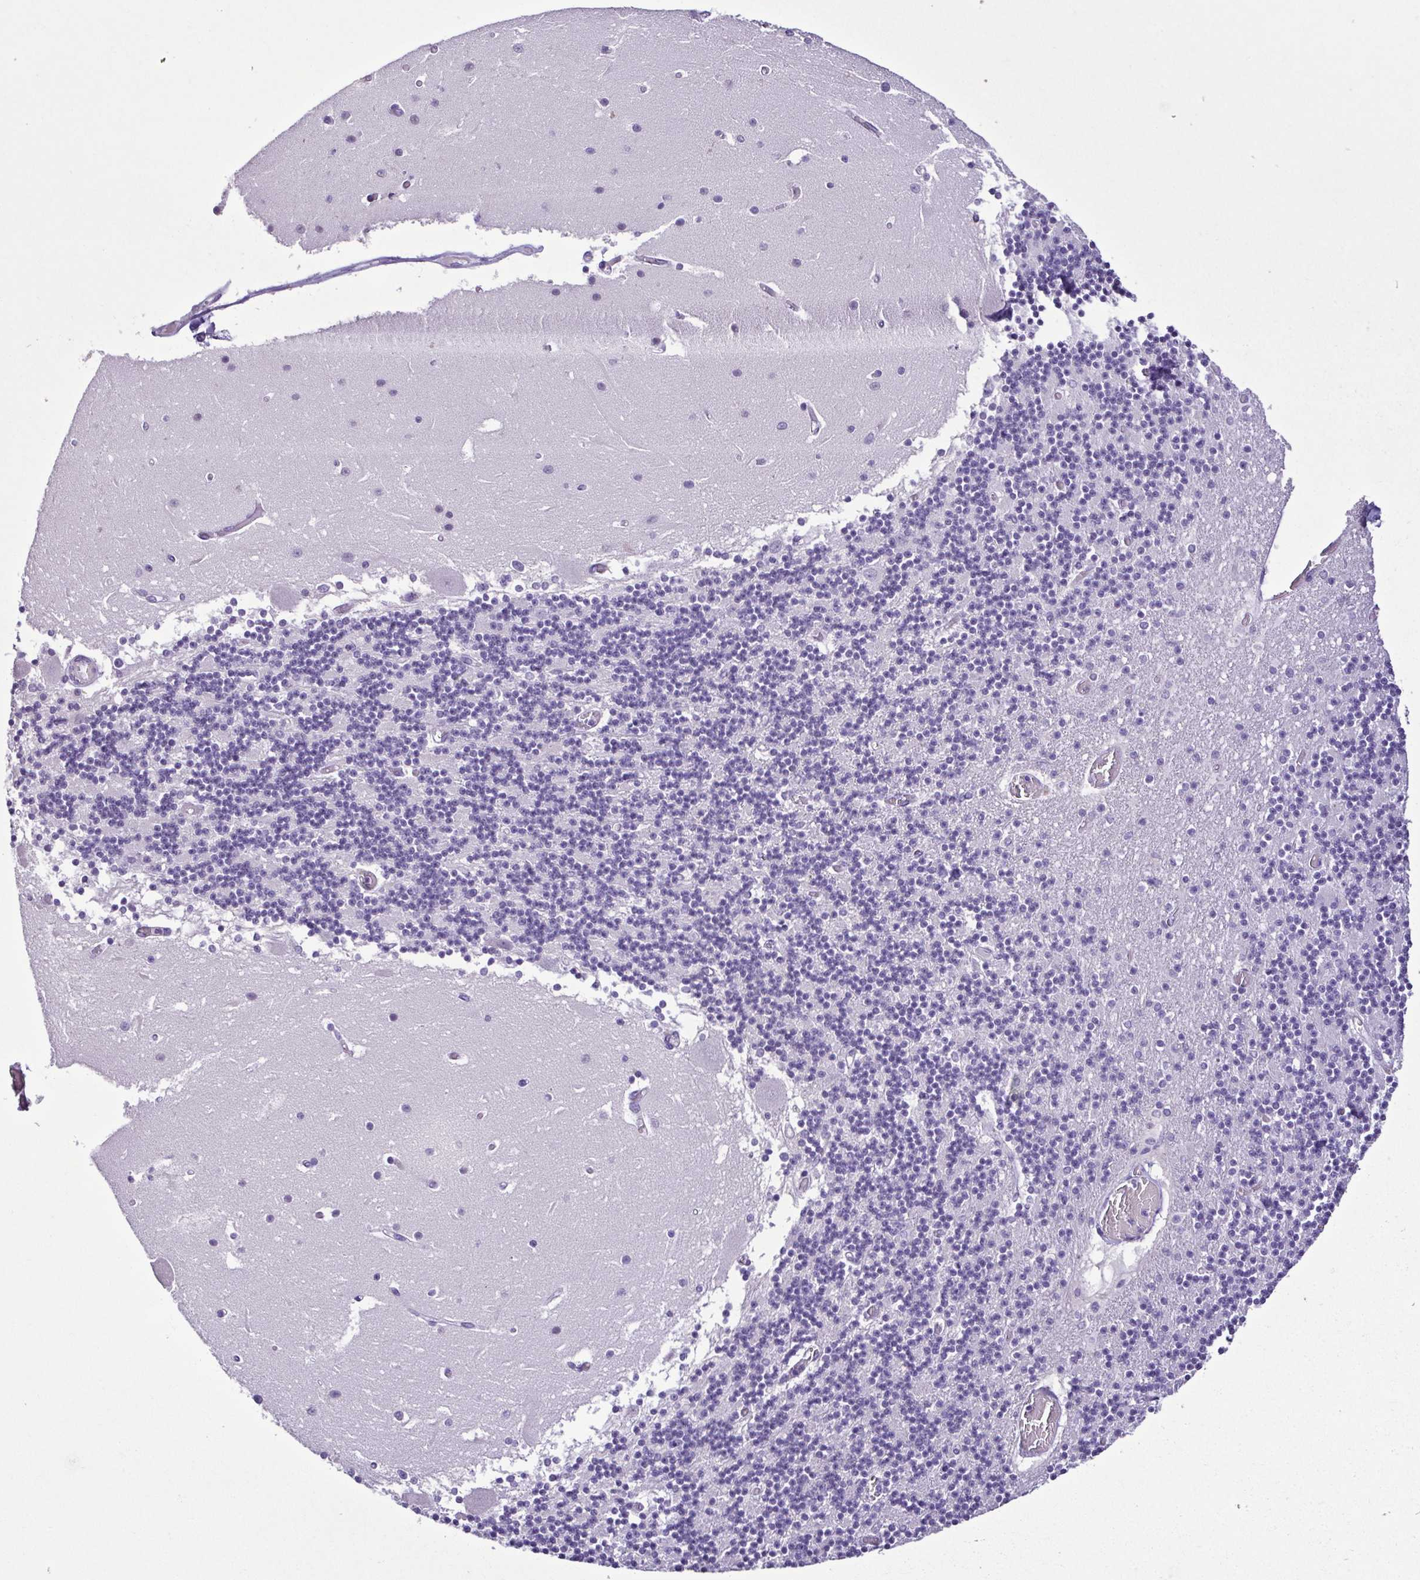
{"staining": {"intensity": "negative", "quantity": "none", "location": "none"}, "tissue": "cerebellum", "cell_type": "Cells in granular layer", "image_type": "normal", "snomed": [{"axis": "morphology", "description": "Normal tissue, NOS"}, {"axis": "topography", "description": "Cerebellum"}], "caption": "The immunohistochemistry histopathology image has no significant positivity in cells in granular layer of cerebellum. Nuclei are stained in blue.", "gene": "CBY2", "patient": {"sex": "female", "age": 28}}